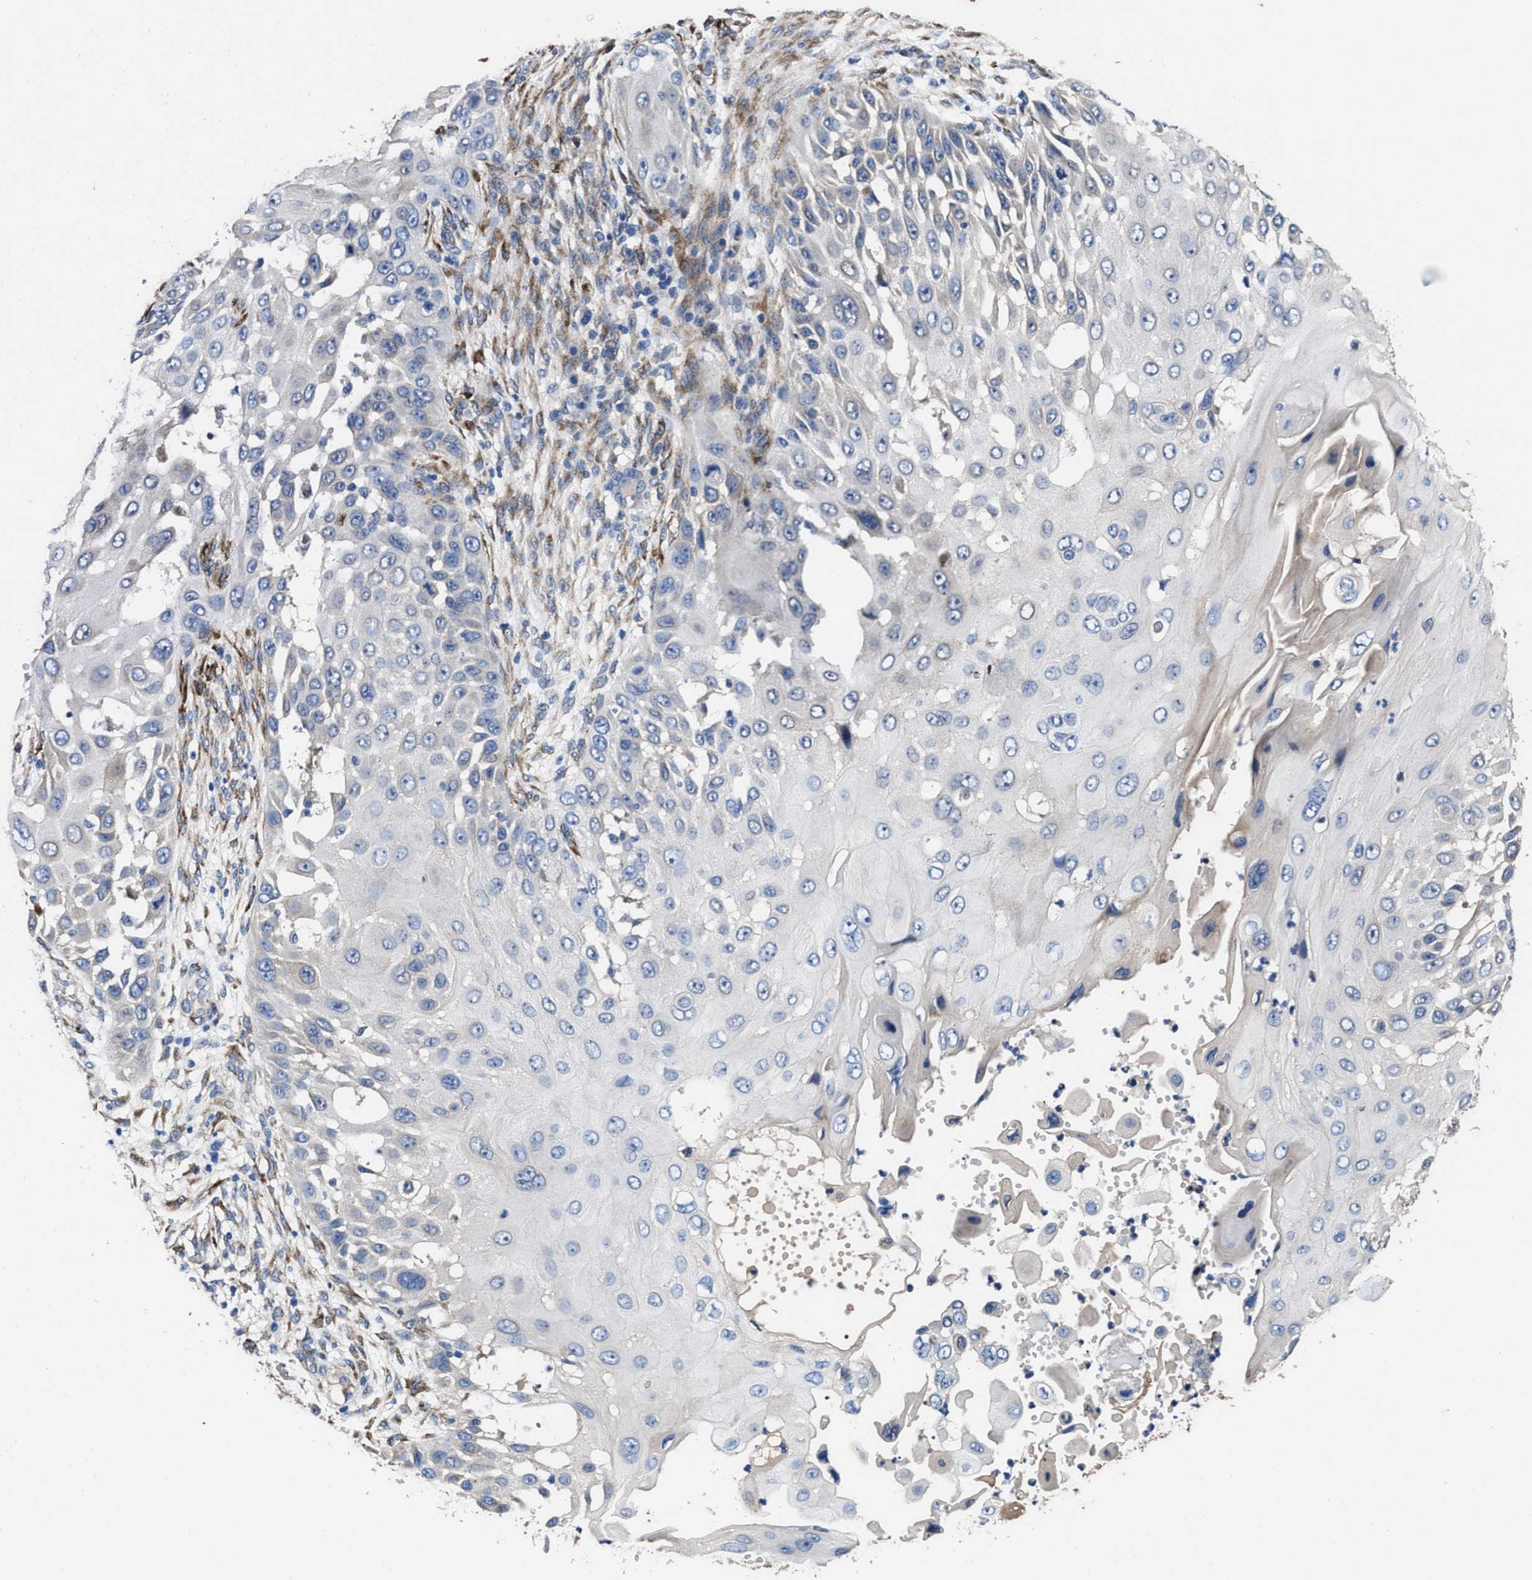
{"staining": {"intensity": "negative", "quantity": "none", "location": "none"}, "tissue": "skin cancer", "cell_type": "Tumor cells", "image_type": "cancer", "snomed": [{"axis": "morphology", "description": "Squamous cell carcinoma, NOS"}, {"axis": "topography", "description": "Skin"}], "caption": "Immunohistochemical staining of skin cancer shows no significant expression in tumor cells.", "gene": "IDNK", "patient": {"sex": "female", "age": 44}}